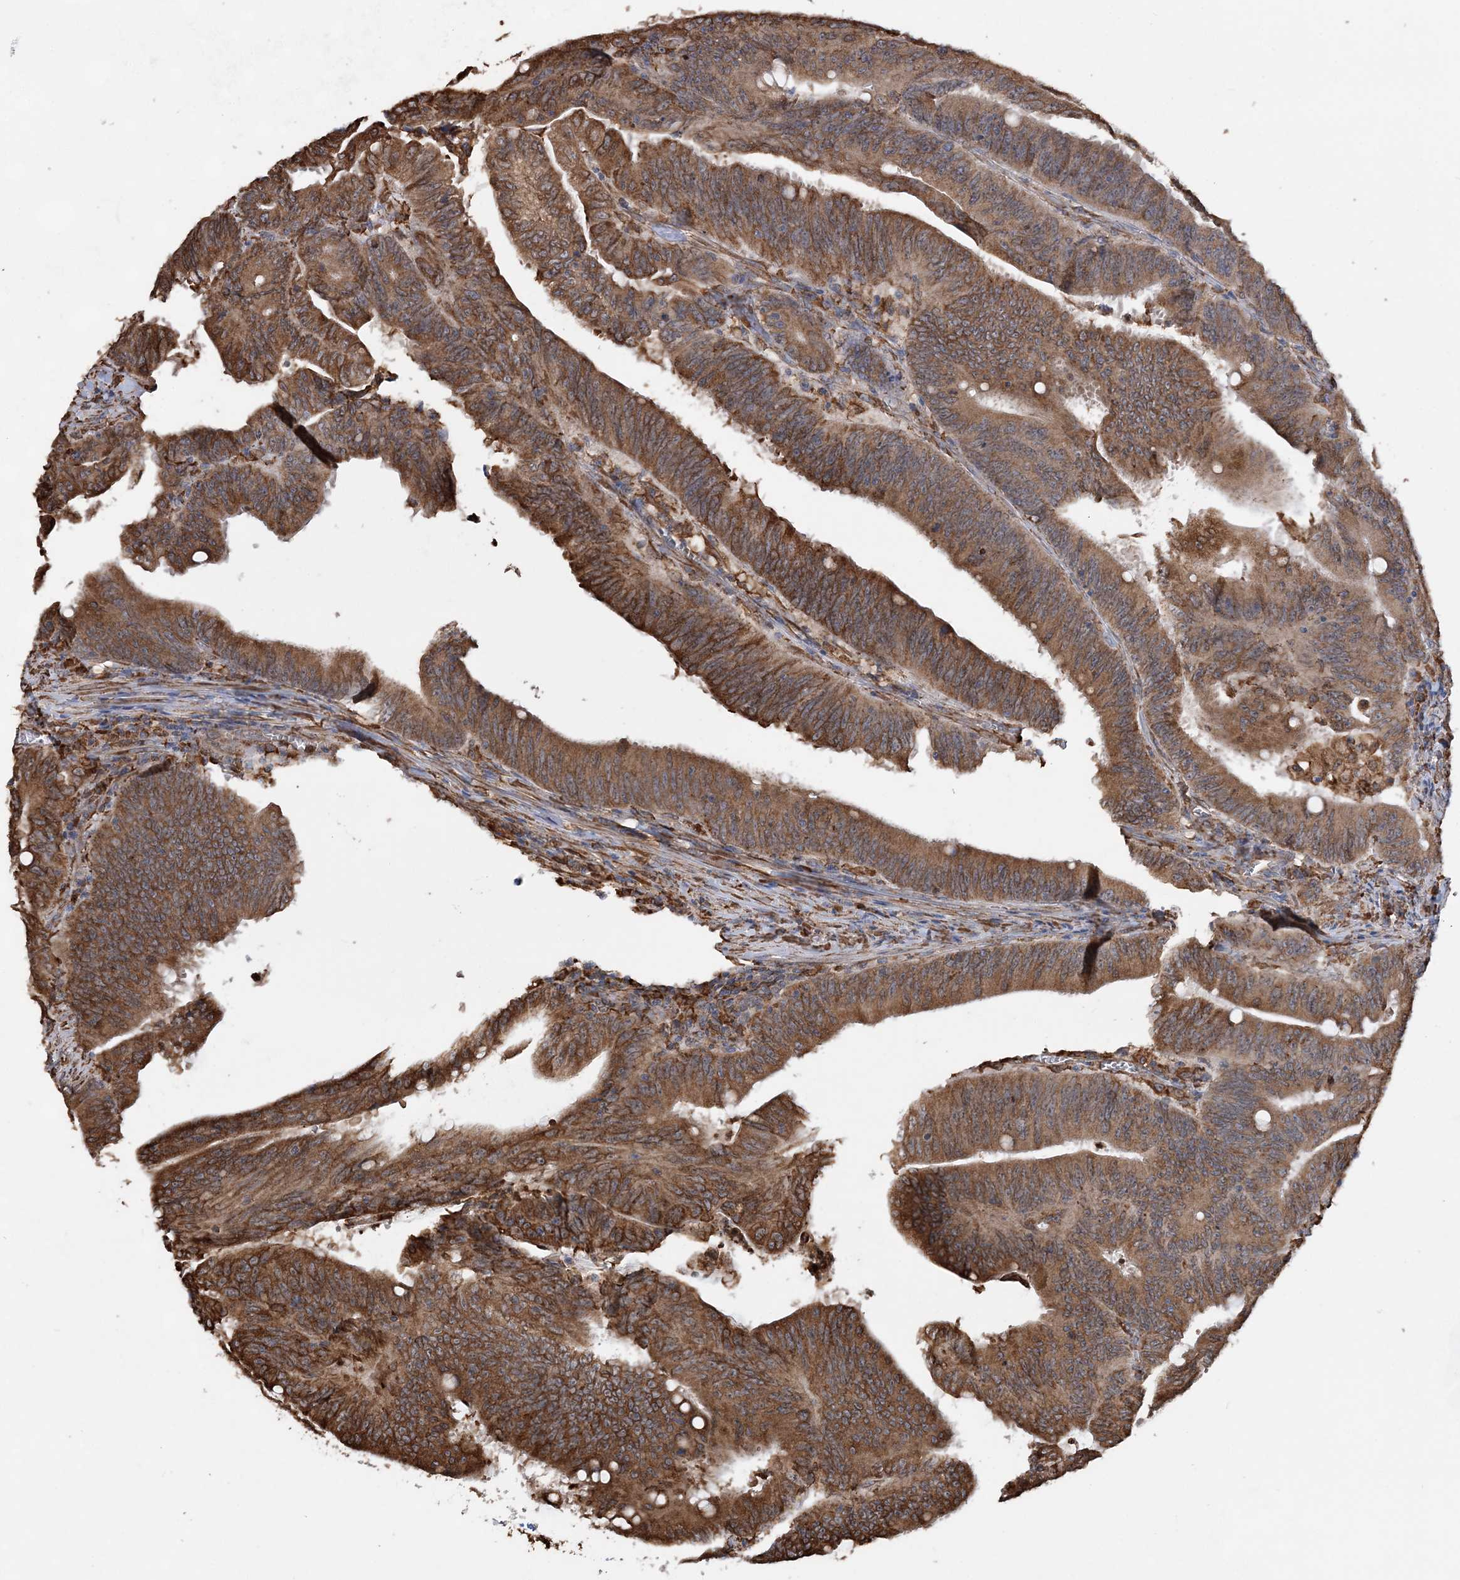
{"staining": {"intensity": "strong", "quantity": ">75%", "location": "cytoplasmic/membranous"}, "tissue": "colorectal cancer", "cell_type": "Tumor cells", "image_type": "cancer", "snomed": [{"axis": "morphology", "description": "Adenocarcinoma, NOS"}, {"axis": "topography", "description": "Colon"}], "caption": "IHC photomicrograph of colorectal cancer stained for a protein (brown), which displays high levels of strong cytoplasmic/membranous staining in about >75% of tumor cells.", "gene": "WDR12", "patient": {"sex": "male", "age": 45}}